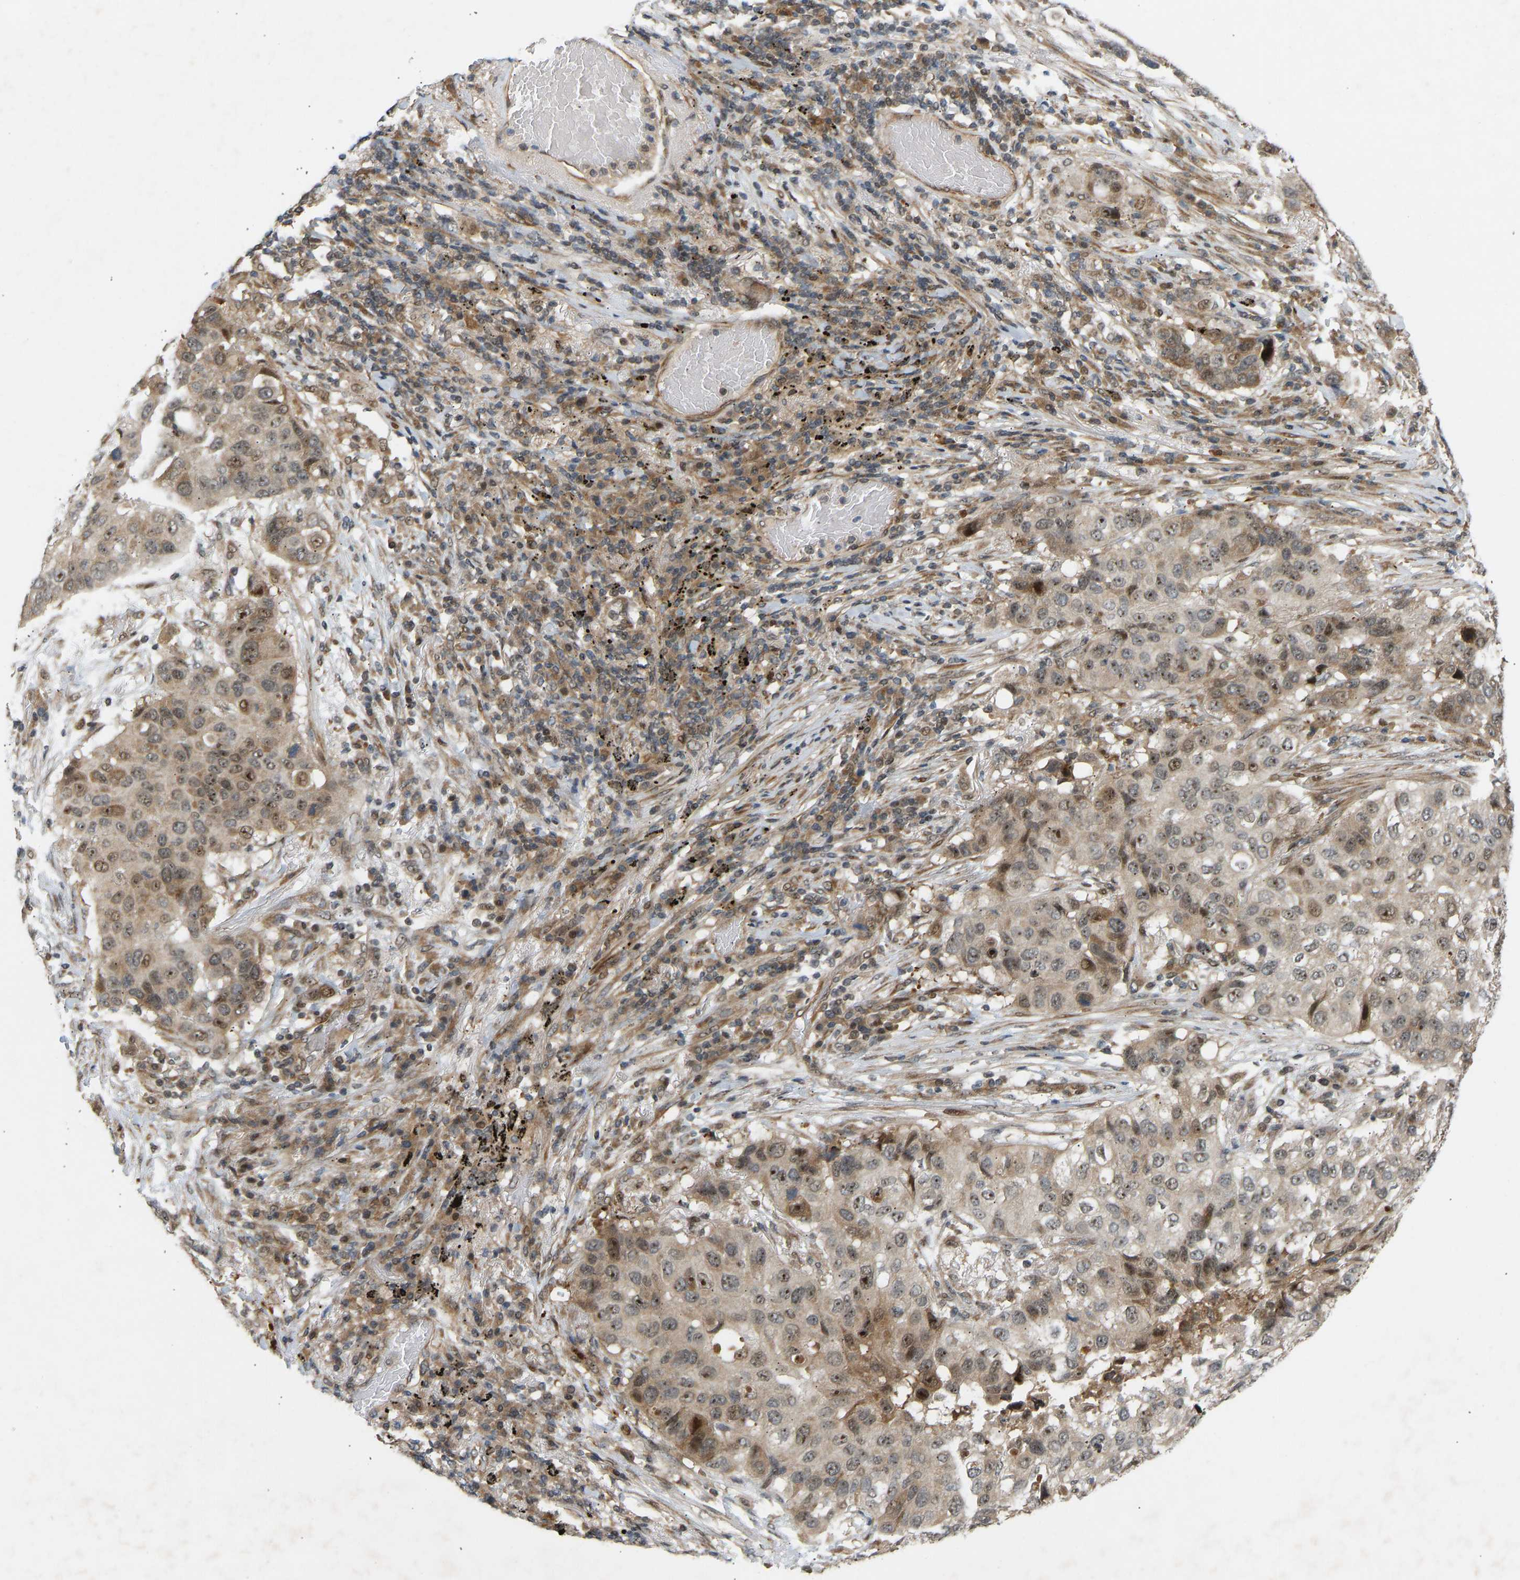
{"staining": {"intensity": "moderate", "quantity": ">75%", "location": "cytoplasmic/membranous,nuclear"}, "tissue": "lung cancer", "cell_type": "Tumor cells", "image_type": "cancer", "snomed": [{"axis": "morphology", "description": "Squamous cell carcinoma, NOS"}, {"axis": "topography", "description": "Lung"}], "caption": "The photomicrograph reveals immunohistochemical staining of lung cancer. There is moderate cytoplasmic/membranous and nuclear staining is identified in about >75% of tumor cells. Using DAB (3,3'-diaminobenzidine) (brown) and hematoxylin (blue) stains, captured at high magnification using brightfield microscopy.", "gene": "BAG1", "patient": {"sex": "male", "age": 57}}